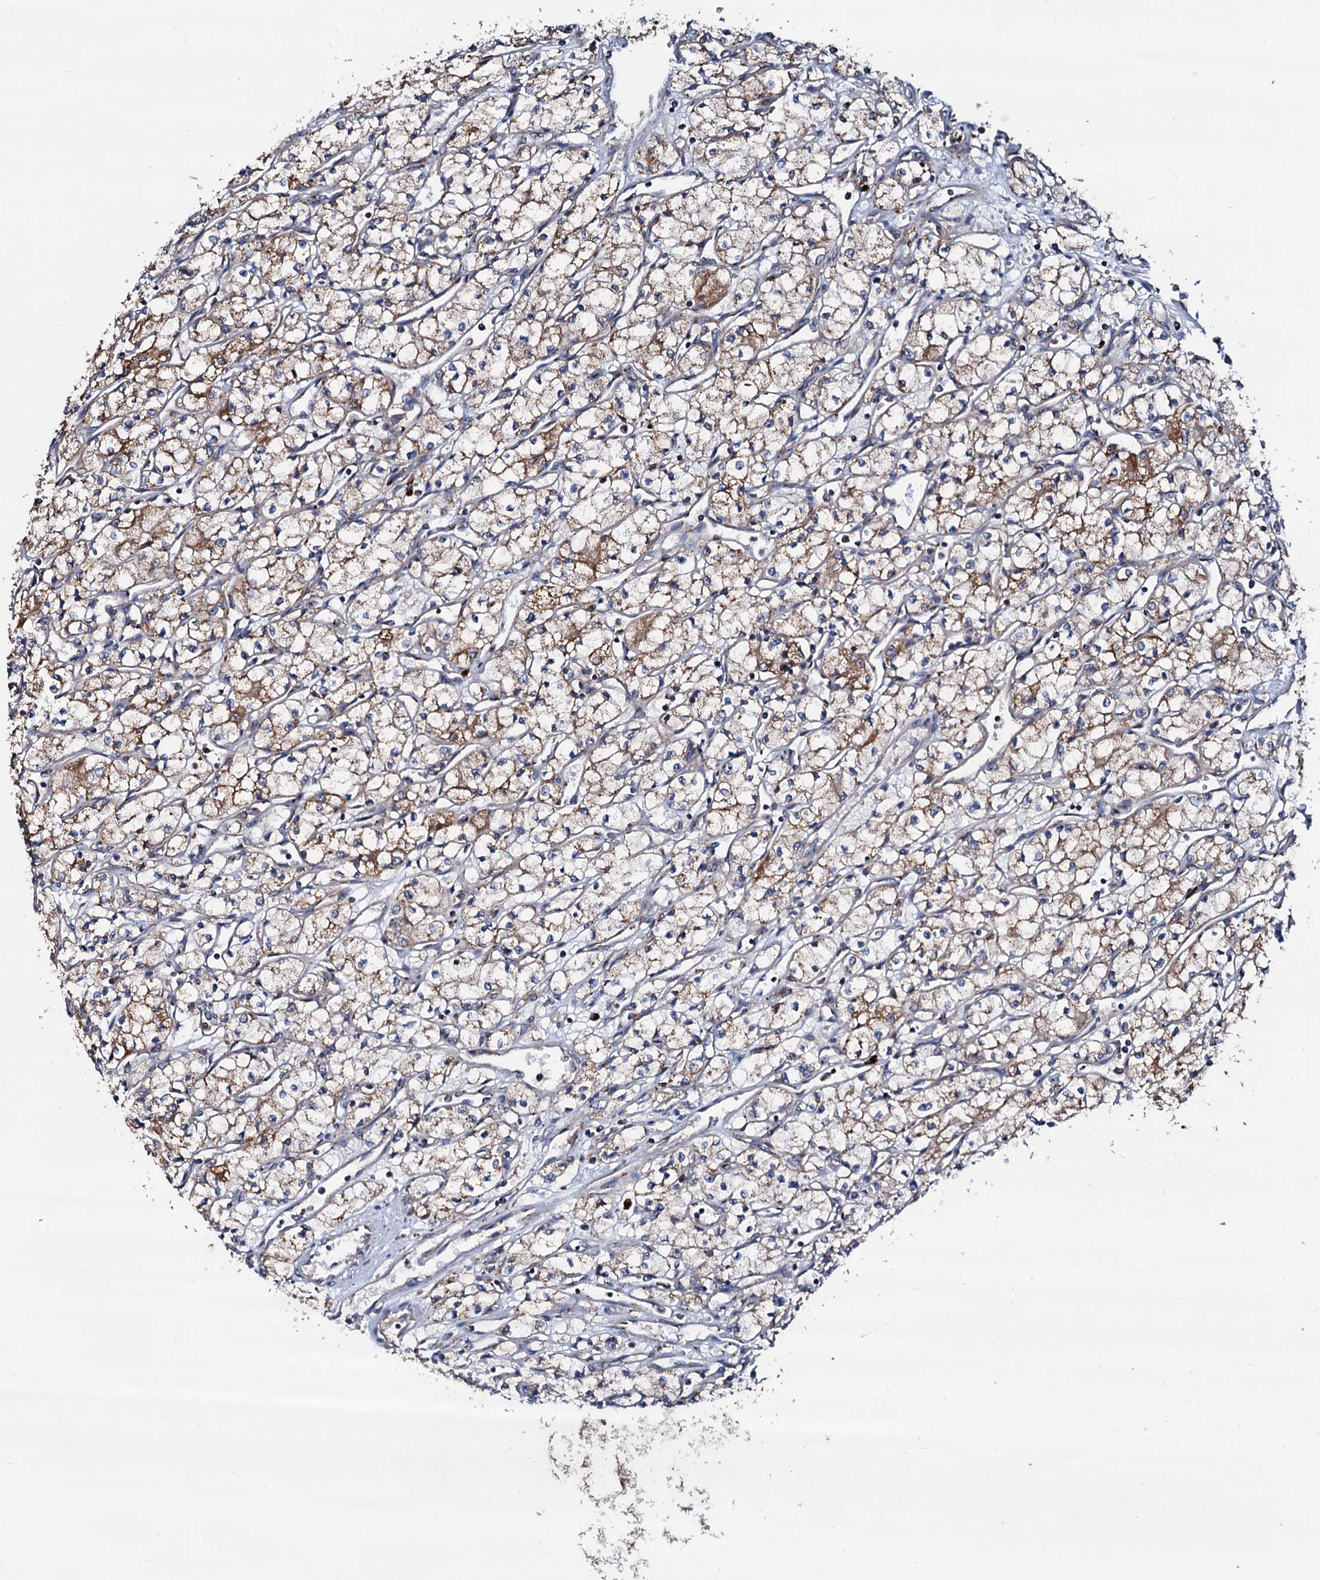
{"staining": {"intensity": "moderate", "quantity": "25%-75%", "location": "cytoplasmic/membranous"}, "tissue": "renal cancer", "cell_type": "Tumor cells", "image_type": "cancer", "snomed": [{"axis": "morphology", "description": "Adenocarcinoma, NOS"}, {"axis": "topography", "description": "Kidney"}], "caption": "A brown stain labels moderate cytoplasmic/membranous positivity of a protein in human renal adenocarcinoma tumor cells.", "gene": "ST3GAL1", "patient": {"sex": "male", "age": 59}}